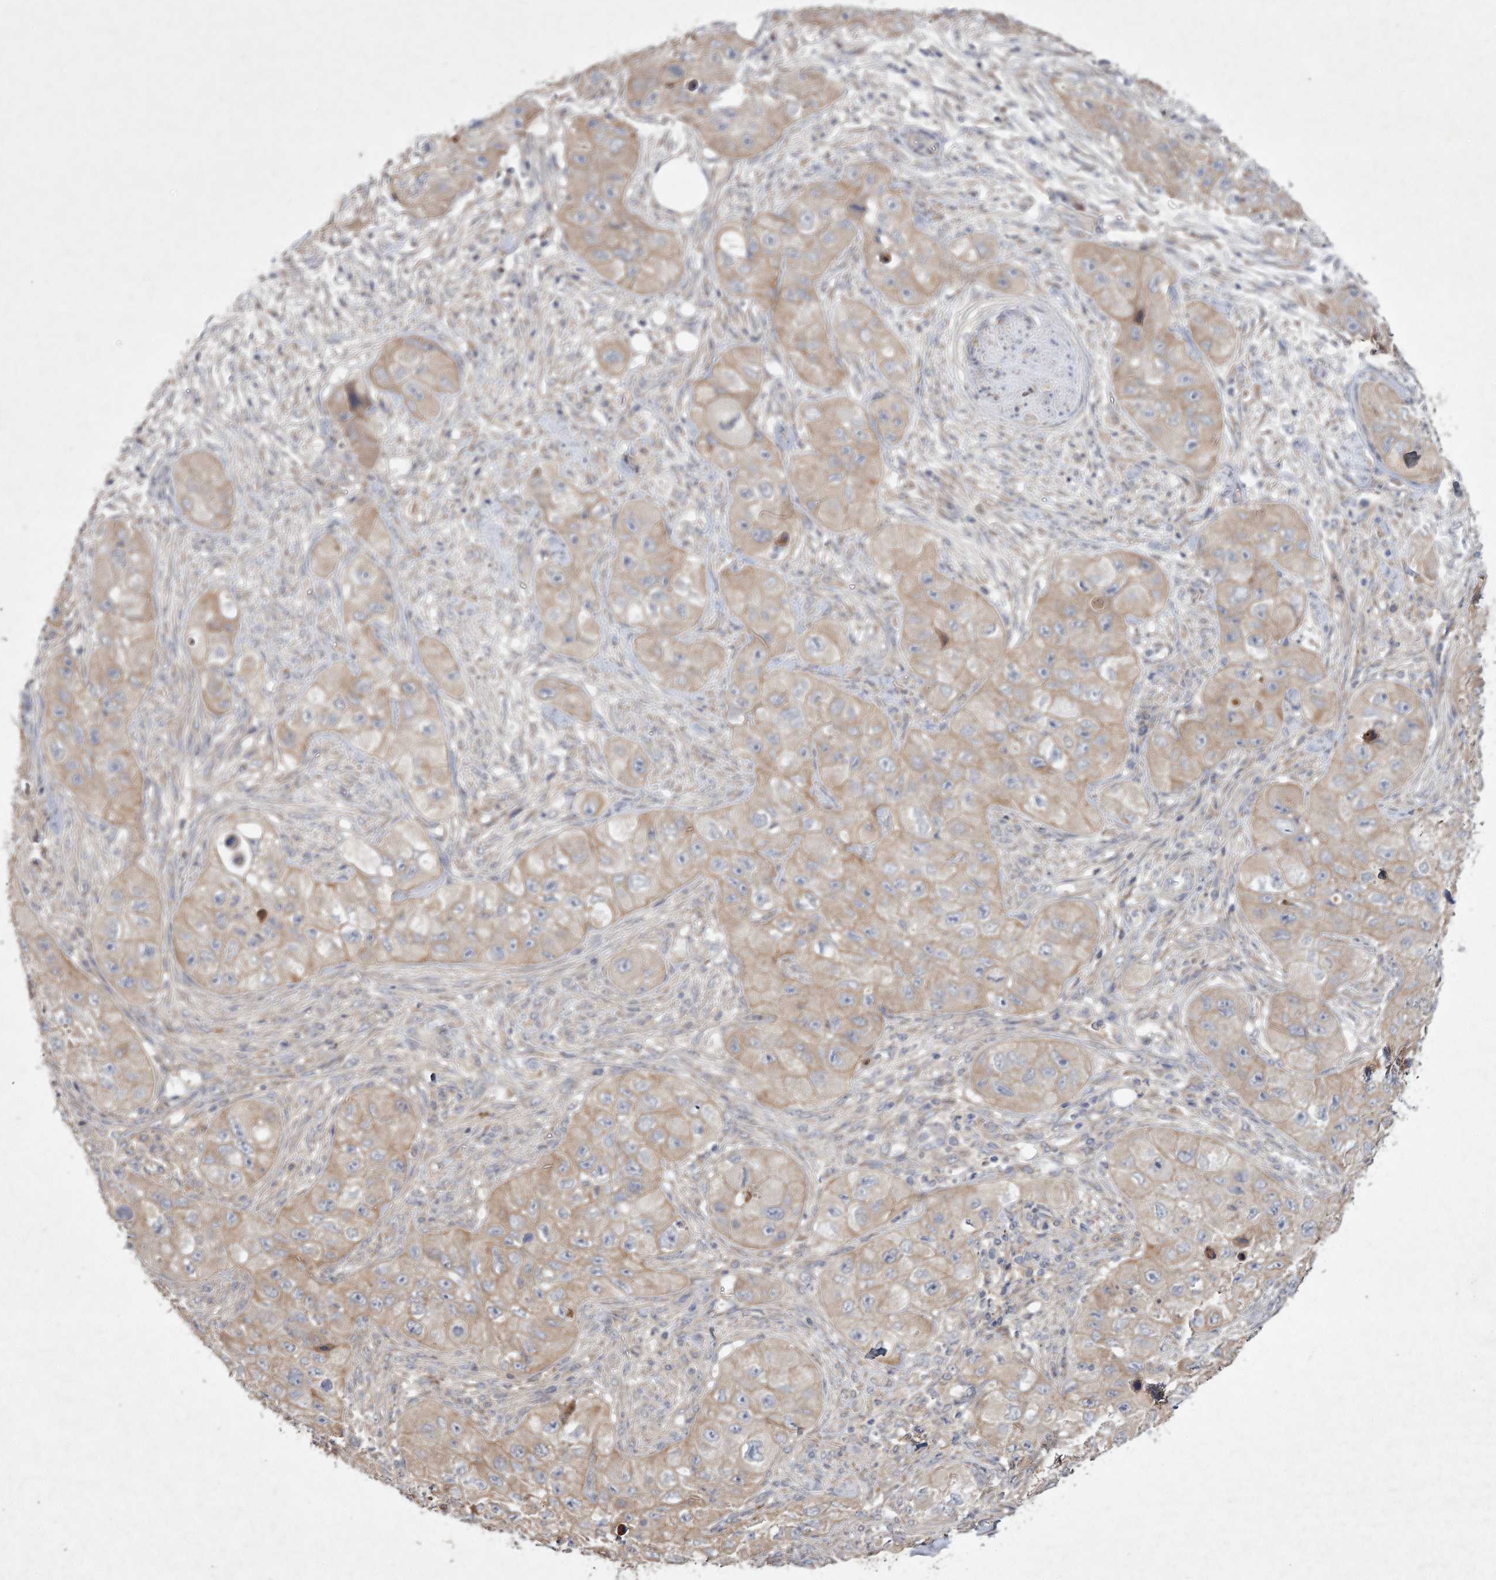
{"staining": {"intensity": "weak", "quantity": "<25%", "location": "cytoplasmic/membranous"}, "tissue": "skin cancer", "cell_type": "Tumor cells", "image_type": "cancer", "snomed": [{"axis": "morphology", "description": "Squamous cell carcinoma, NOS"}, {"axis": "topography", "description": "Skin"}, {"axis": "topography", "description": "Subcutis"}], "caption": "Tumor cells show no significant positivity in skin cancer (squamous cell carcinoma). (DAB immunohistochemistry (IHC), high magnification).", "gene": "MFN1", "patient": {"sex": "male", "age": 73}}